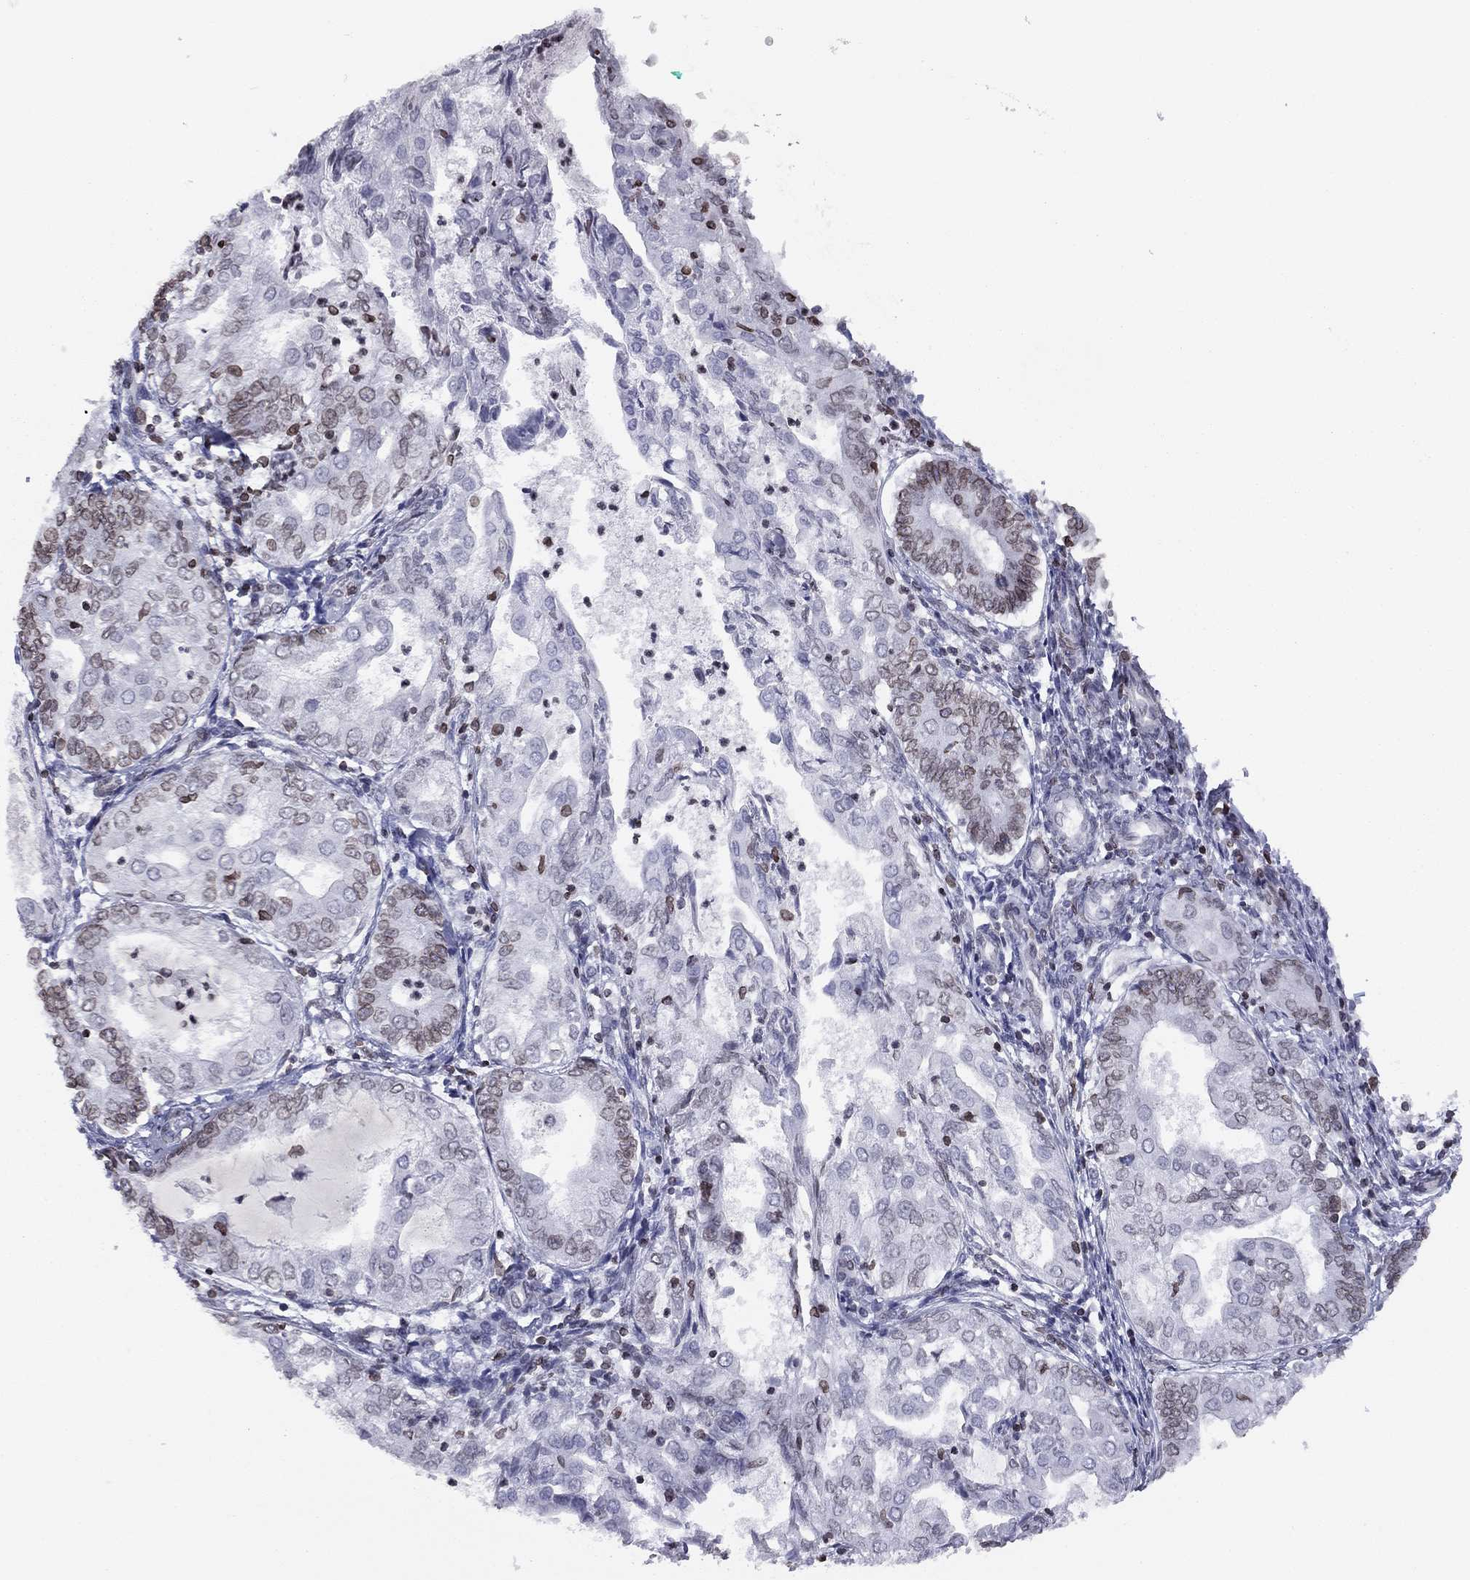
{"staining": {"intensity": "weak", "quantity": "25%-75%", "location": "cytoplasmic/membranous,nuclear"}, "tissue": "endometrial cancer", "cell_type": "Tumor cells", "image_type": "cancer", "snomed": [{"axis": "morphology", "description": "Adenocarcinoma, NOS"}, {"axis": "topography", "description": "Endometrium"}], "caption": "Approximately 25%-75% of tumor cells in endometrial adenocarcinoma reveal weak cytoplasmic/membranous and nuclear protein positivity as visualized by brown immunohistochemical staining.", "gene": "ESPL1", "patient": {"sex": "female", "age": 68}}